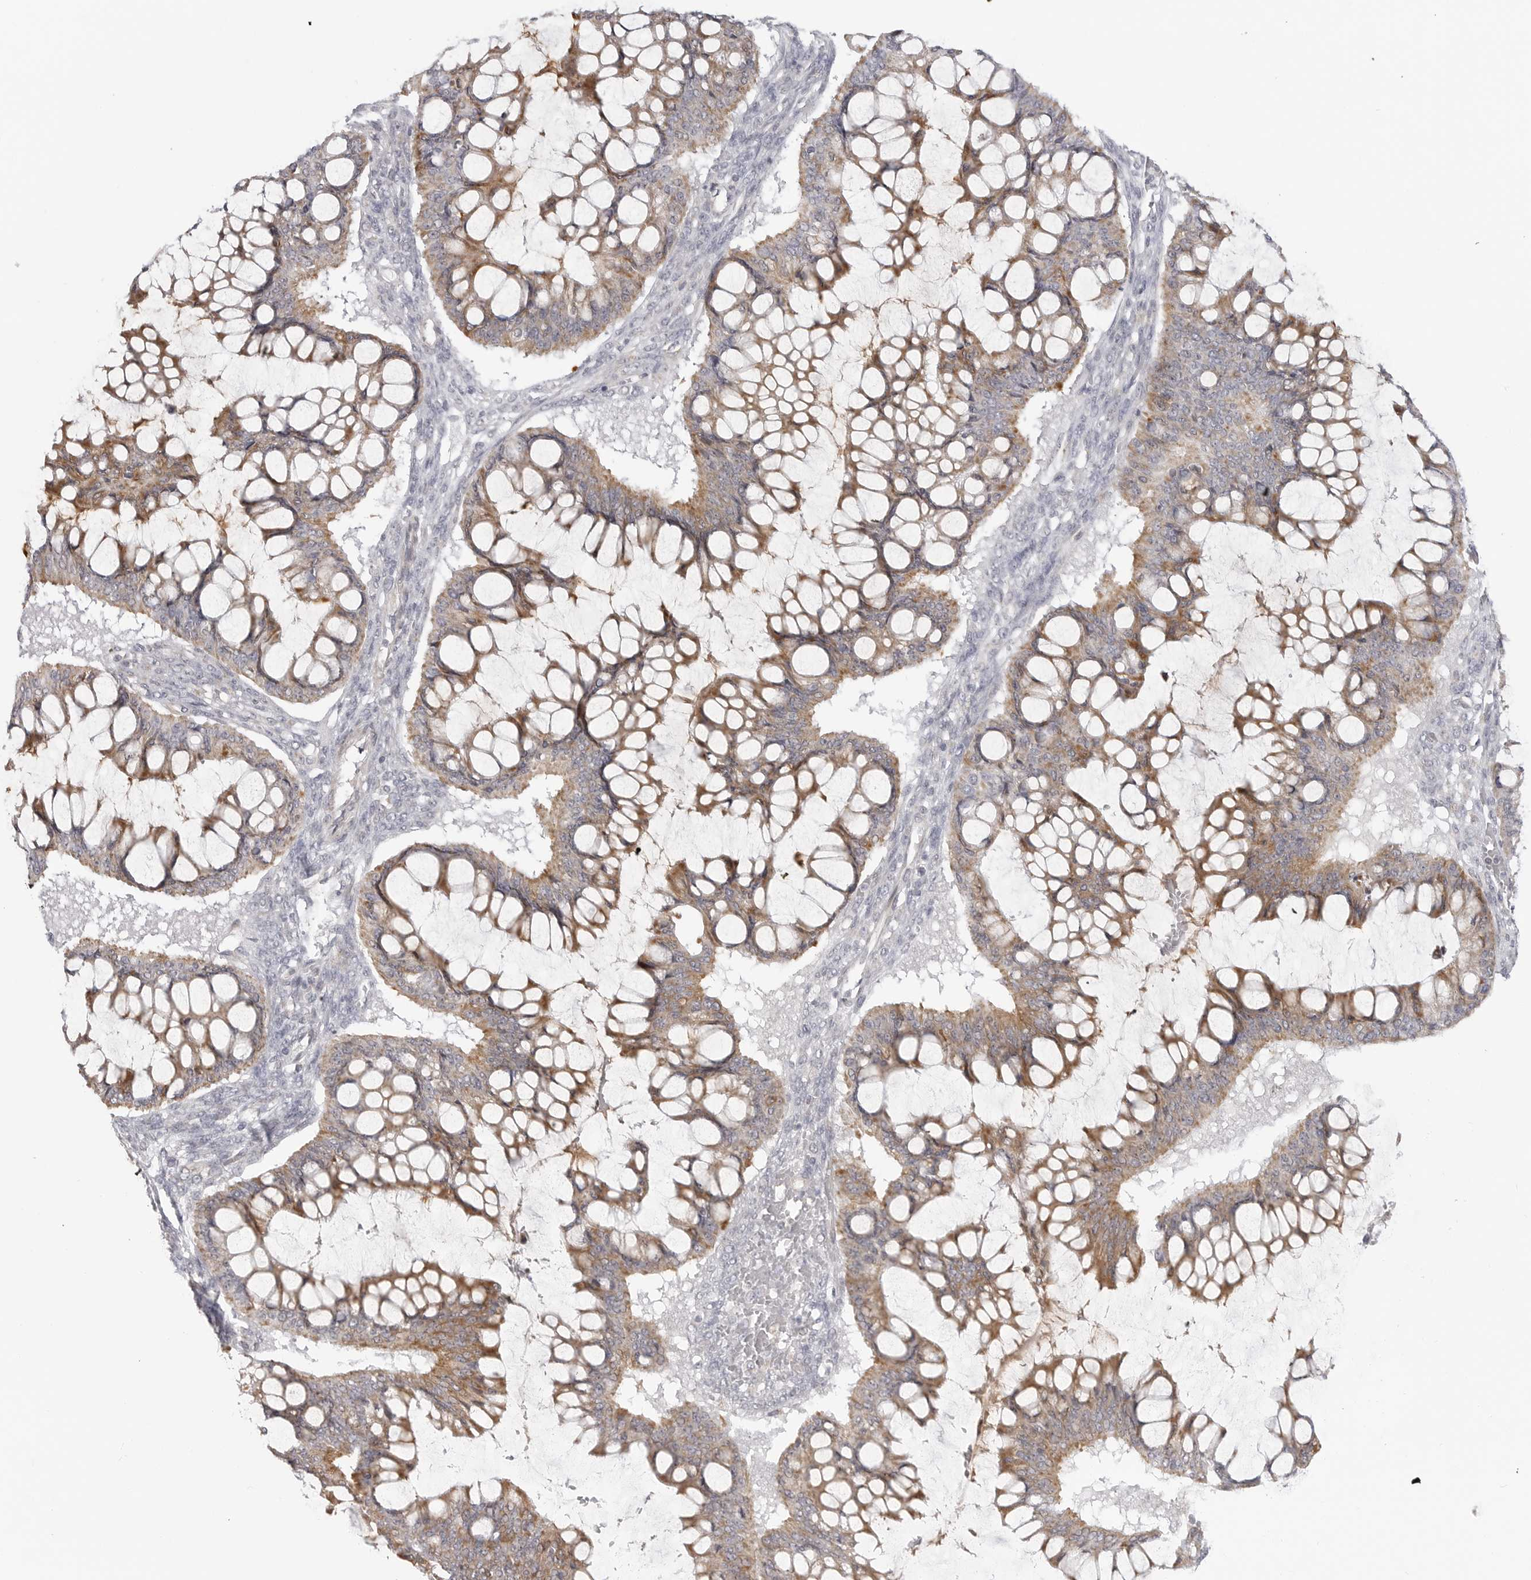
{"staining": {"intensity": "moderate", "quantity": ">75%", "location": "cytoplasmic/membranous"}, "tissue": "ovarian cancer", "cell_type": "Tumor cells", "image_type": "cancer", "snomed": [{"axis": "morphology", "description": "Cystadenocarcinoma, mucinous, NOS"}, {"axis": "topography", "description": "Ovary"}], "caption": "Mucinous cystadenocarcinoma (ovarian) tissue reveals moderate cytoplasmic/membranous expression in approximately >75% of tumor cells, visualized by immunohistochemistry. (DAB IHC, brown staining for protein, blue staining for nuclei).", "gene": "MAP7D1", "patient": {"sex": "female", "age": 73}}